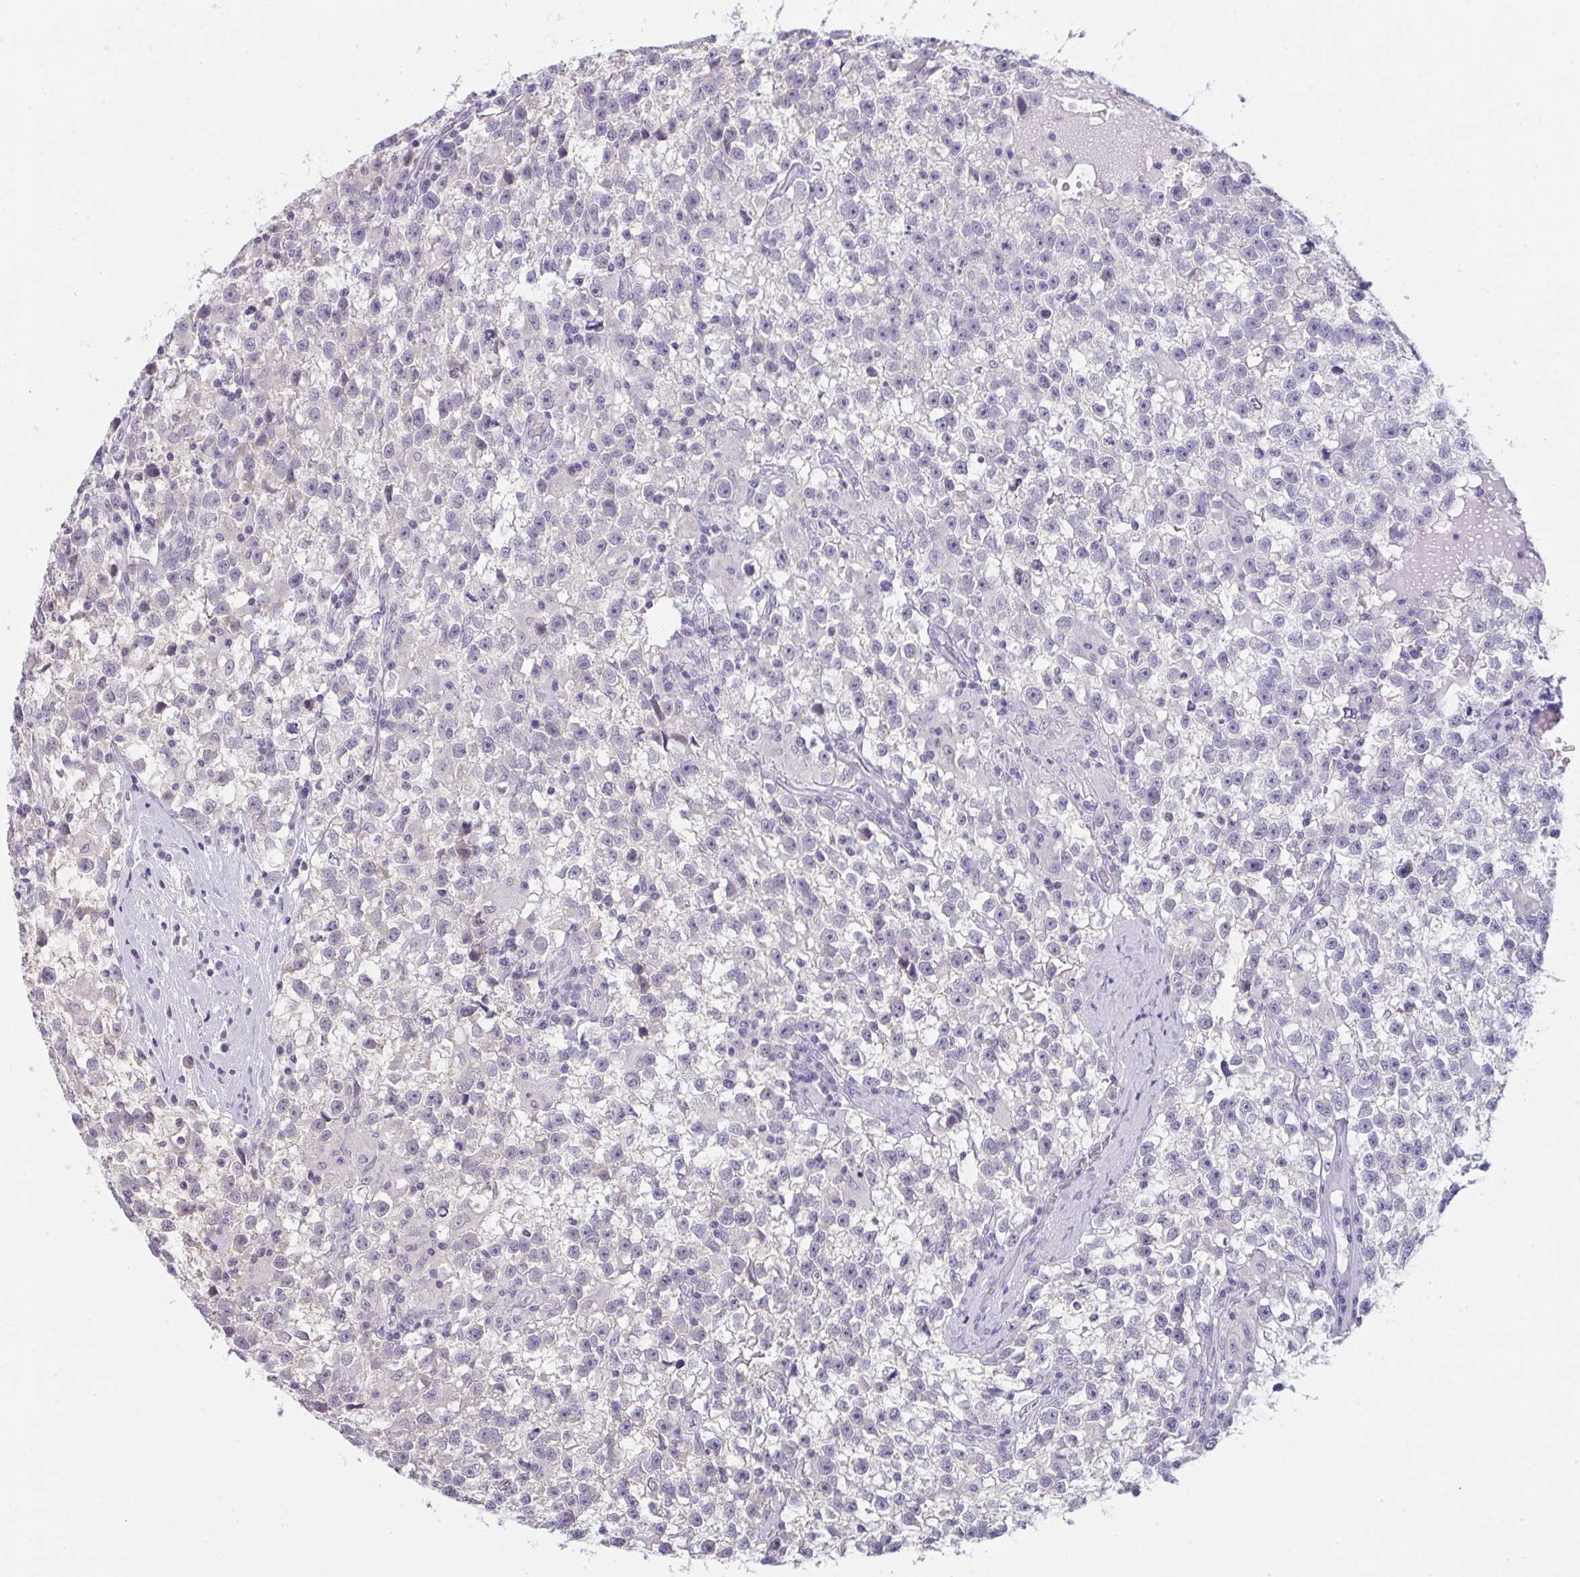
{"staining": {"intensity": "negative", "quantity": "none", "location": "none"}, "tissue": "testis cancer", "cell_type": "Tumor cells", "image_type": "cancer", "snomed": [{"axis": "morphology", "description": "Seminoma, NOS"}, {"axis": "topography", "description": "Testis"}], "caption": "DAB immunohistochemical staining of seminoma (testis) reveals no significant staining in tumor cells.", "gene": "ZNF784", "patient": {"sex": "male", "age": 31}}